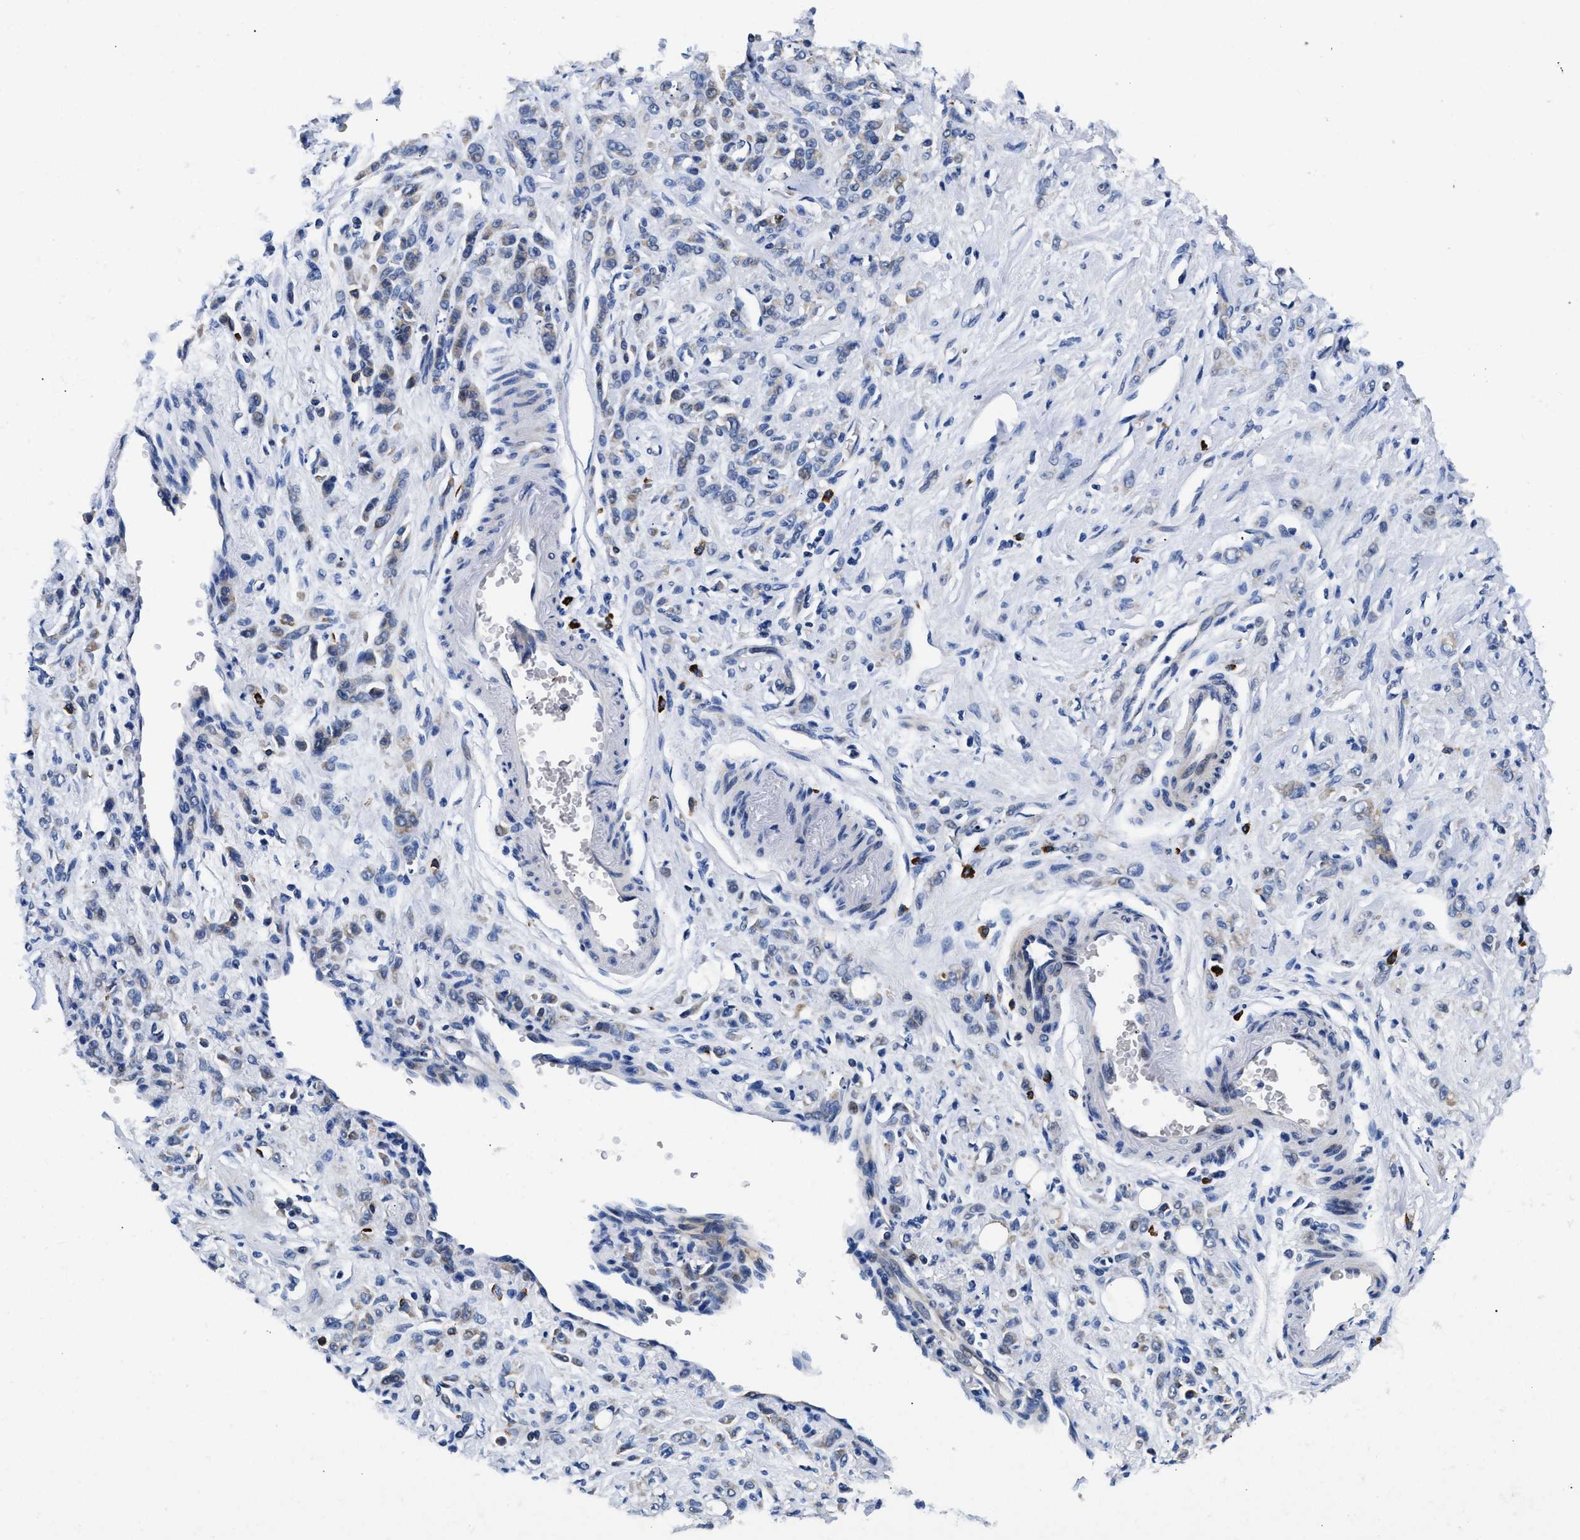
{"staining": {"intensity": "weak", "quantity": "<25%", "location": "cytoplasmic/membranous"}, "tissue": "stomach cancer", "cell_type": "Tumor cells", "image_type": "cancer", "snomed": [{"axis": "morphology", "description": "Normal tissue, NOS"}, {"axis": "morphology", "description": "Adenocarcinoma, NOS"}, {"axis": "topography", "description": "Stomach"}], "caption": "Adenocarcinoma (stomach) stained for a protein using immunohistochemistry exhibits no positivity tumor cells.", "gene": "RINT1", "patient": {"sex": "male", "age": 82}}